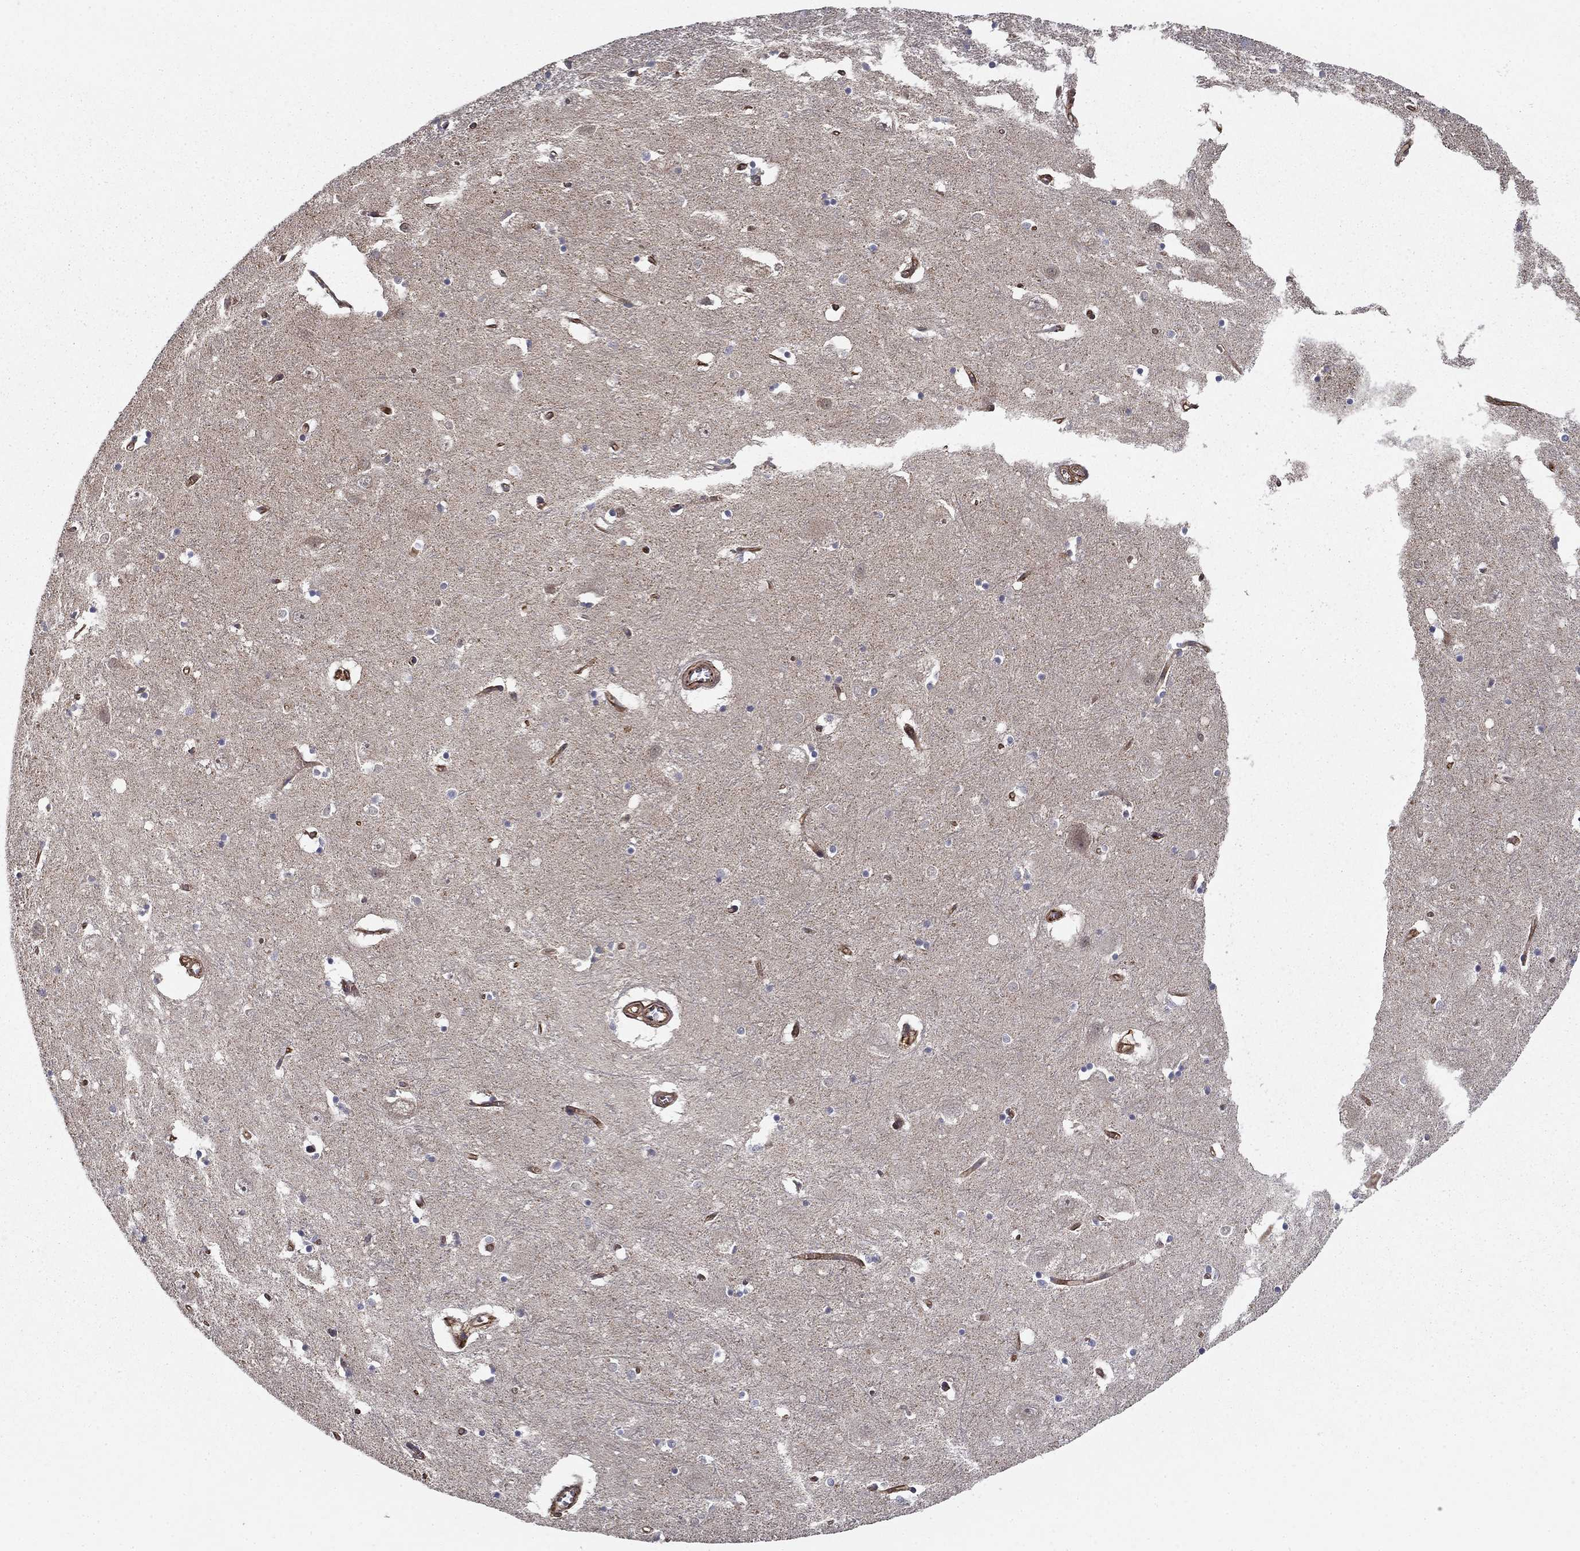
{"staining": {"intensity": "negative", "quantity": "none", "location": "none"}, "tissue": "caudate", "cell_type": "Glial cells", "image_type": "normal", "snomed": [{"axis": "morphology", "description": "Normal tissue, NOS"}, {"axis": "topography", "description": "Lateral ventricle wall"}], "caption": "Immunohistochemistry (IHC) of benign caudate reveals no positivity in glial cells.", "gene": "ADM", "patient": {"sex": "male", "age": 54}}